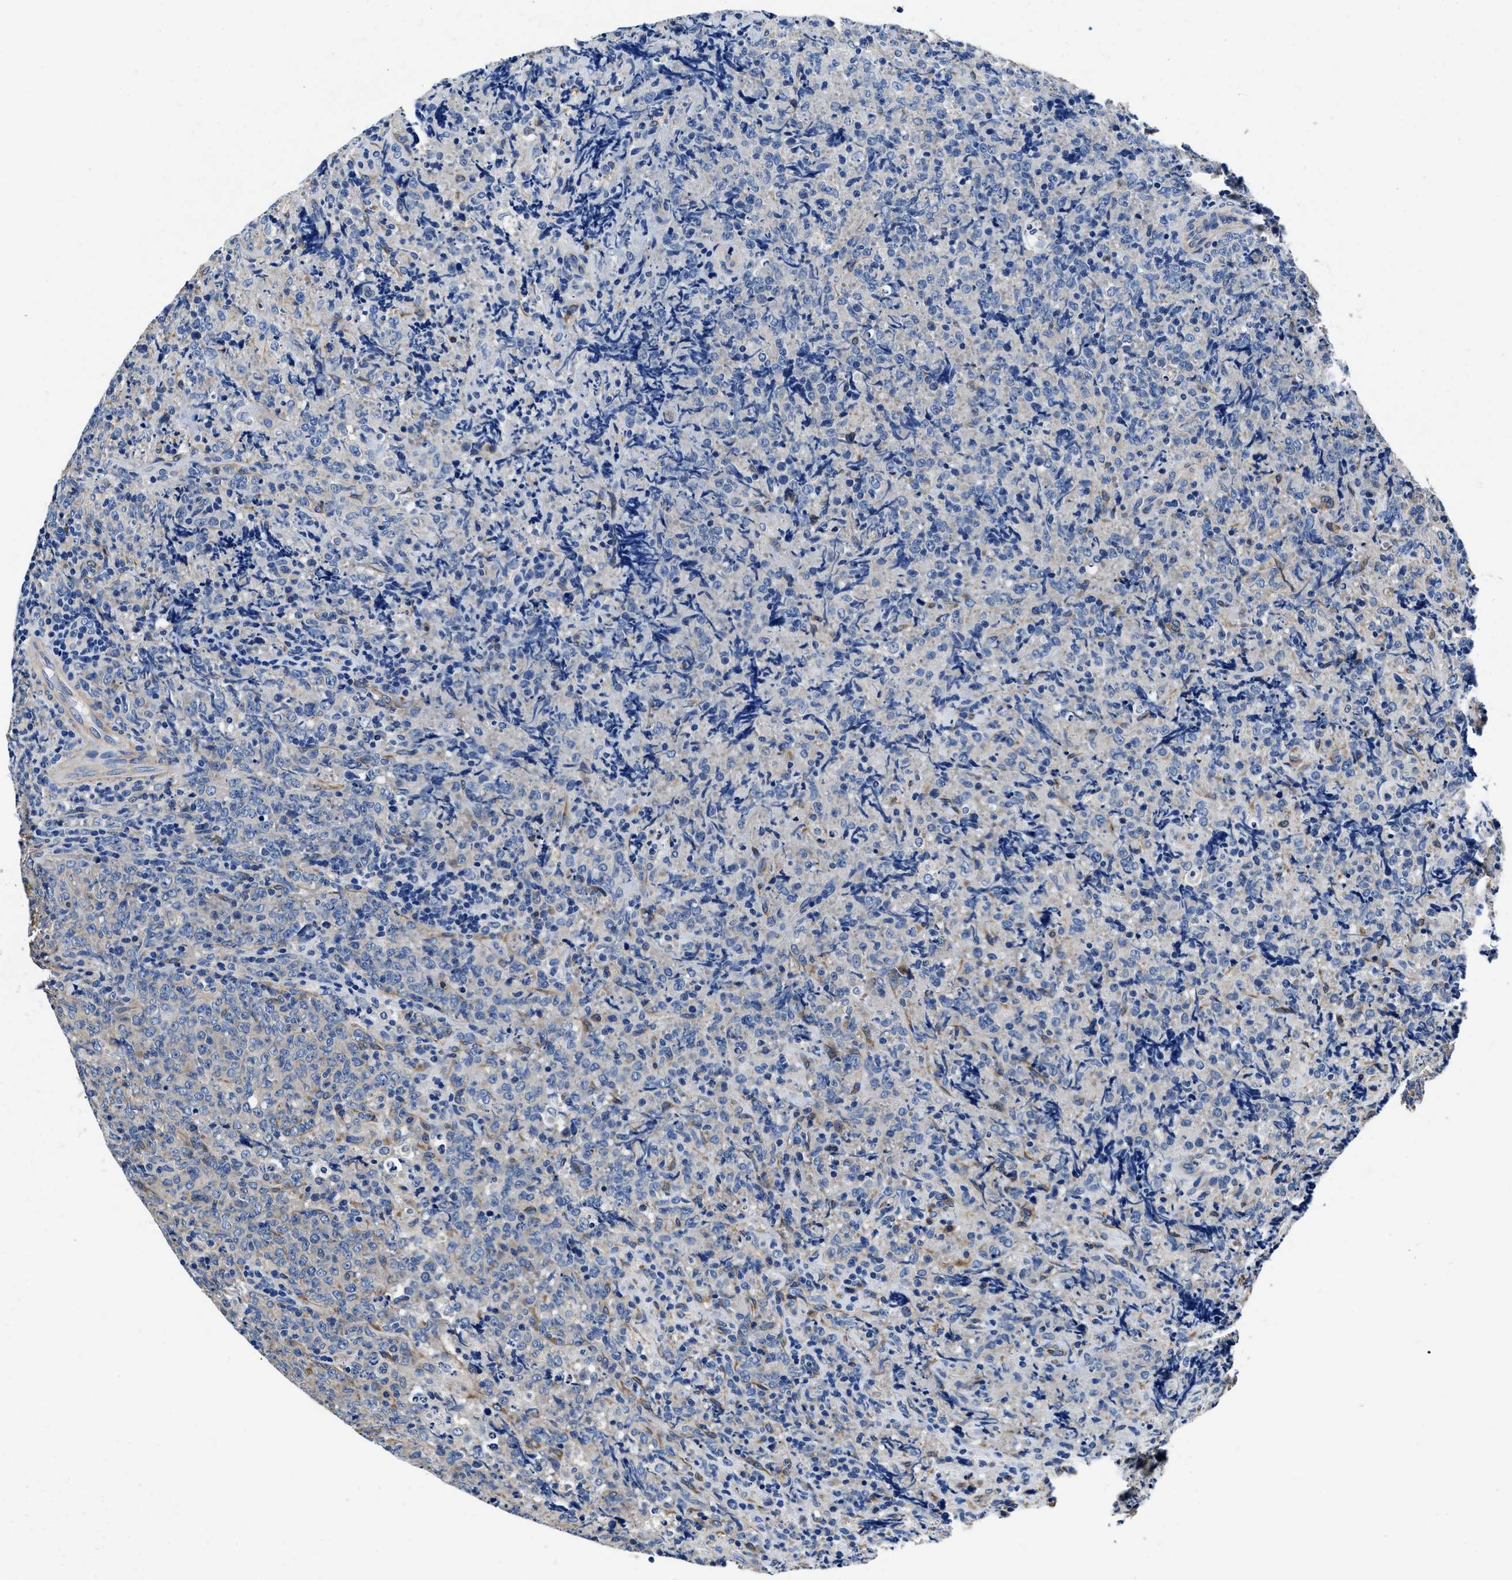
{"staining": {"intensity": "negative", "quantity": "none", "location": "none"}, "tissue": "lymphoma", "cell_type": "Tumor cells", "image_type": "cancer", "snomed": [{"axis": "morphology", "description": "Malignant lymphoma, non-Hodgkin's type, High grade"}, {"axis": "topography", "description": "Tonsil"}], "caption": "A photomicrograph of lymphoma stained for a protein demonstrates no brown staining in tumor cells.", "gene": "NEU1", "patient": {"sex": "female", "age": 36}}